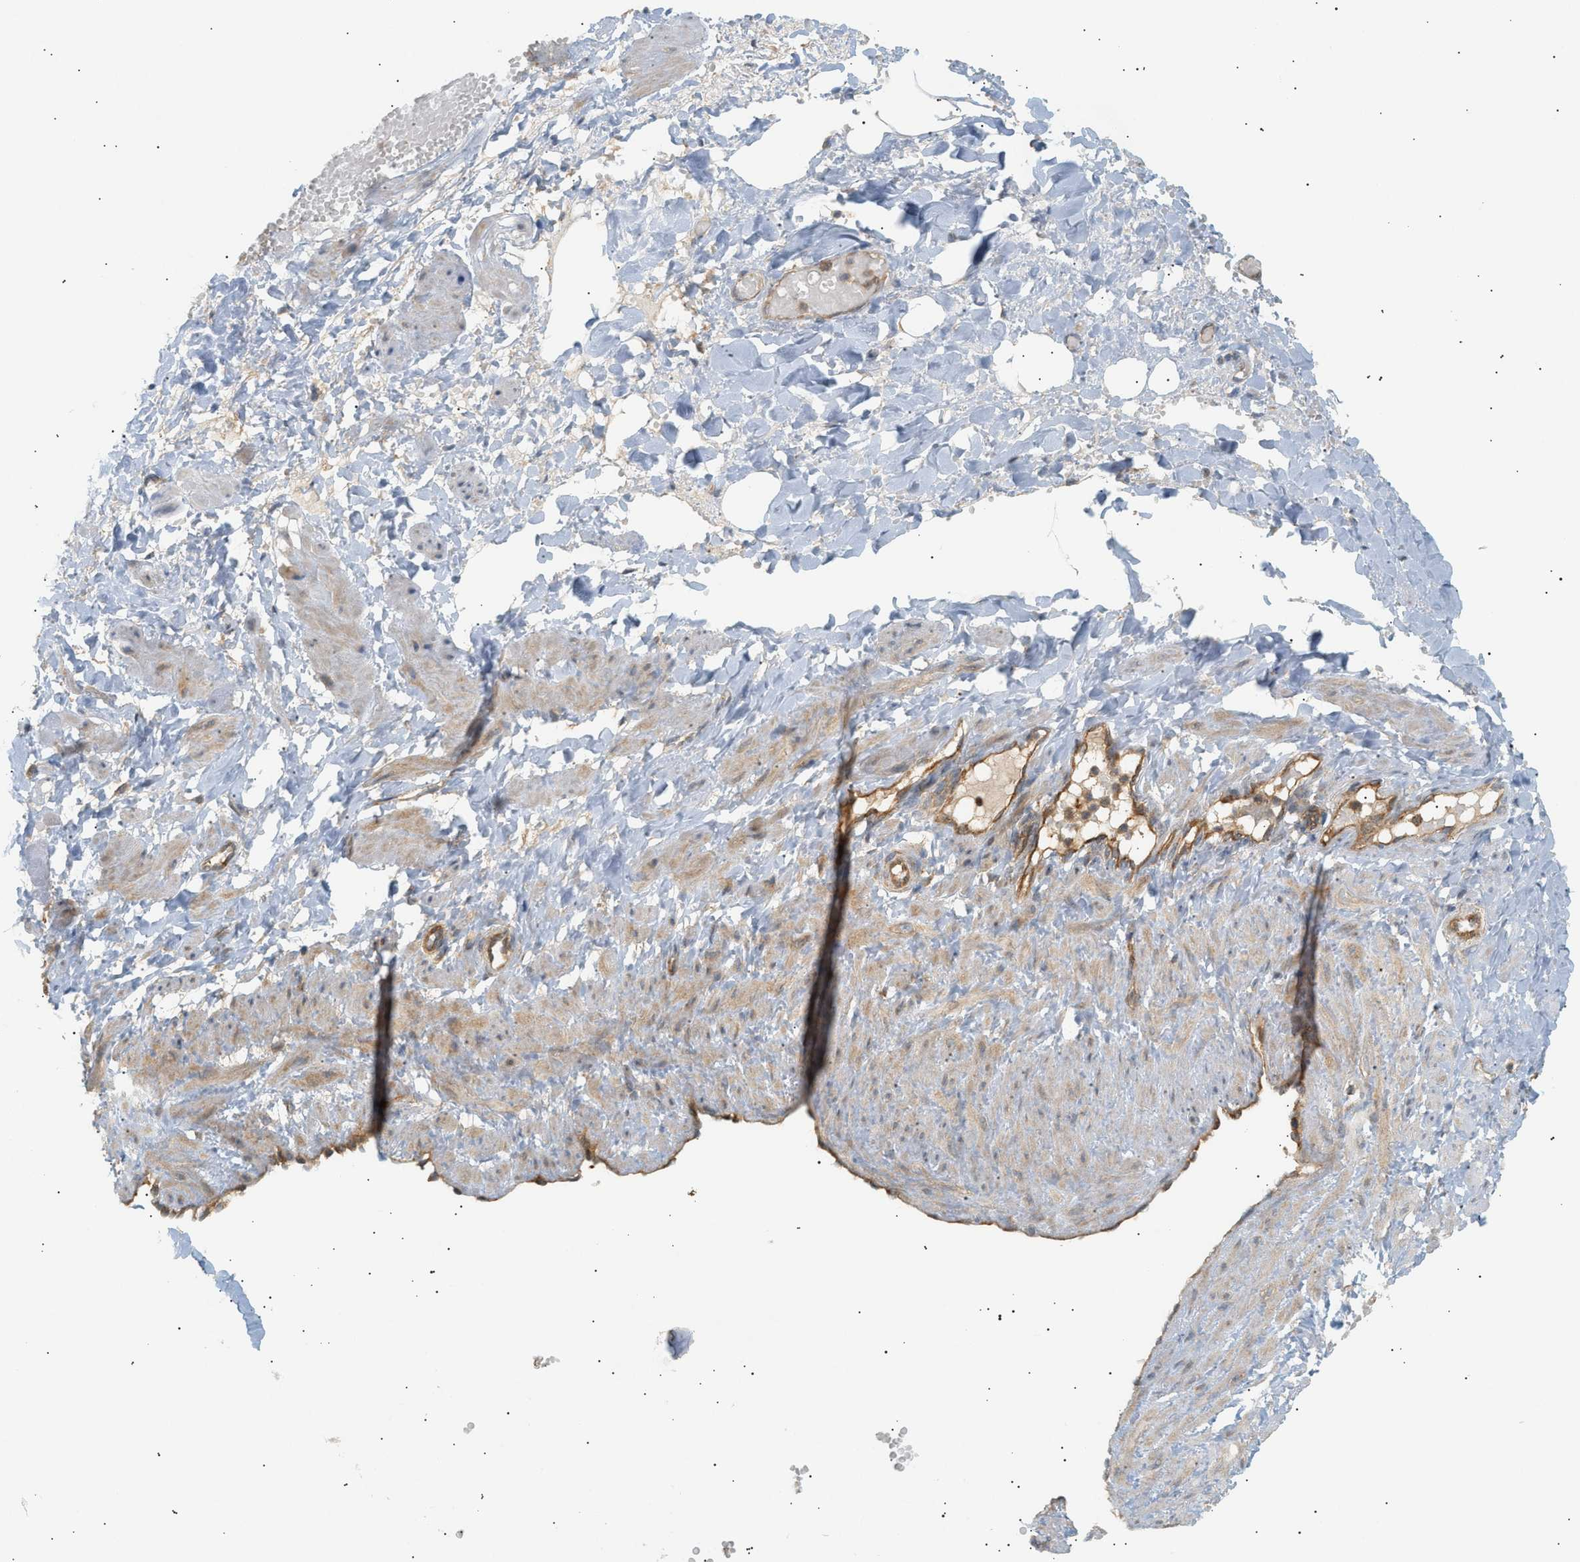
{"staining": {"intensity": "moderate", "quantity": ">75%", "location": "cytoplasmic/membranous,nuclear"}, "tissue": "adipose tissue", "cell_type": "Adipocytes", "image_type": "normal", "snomed": [{"axis": "morphology", "description": "Normal tissue, NOS"}, {"axis": "topography", "description": "Soft tissue"}, {"axis": "topography", "description": "Vascular tissue"}], "caption": "The photomicrograph exhibits a brown stain indicating the presence of a protein in the cytoplasmic/membranous,nuclear of adipocytes in adipose tissue. Using DAB (brown) and hematoxylin (blue) stains, captured at high magnification using brightfield microscopy.", "gene": "SHC1", "patient": {"sex": "female", "age": 35}}